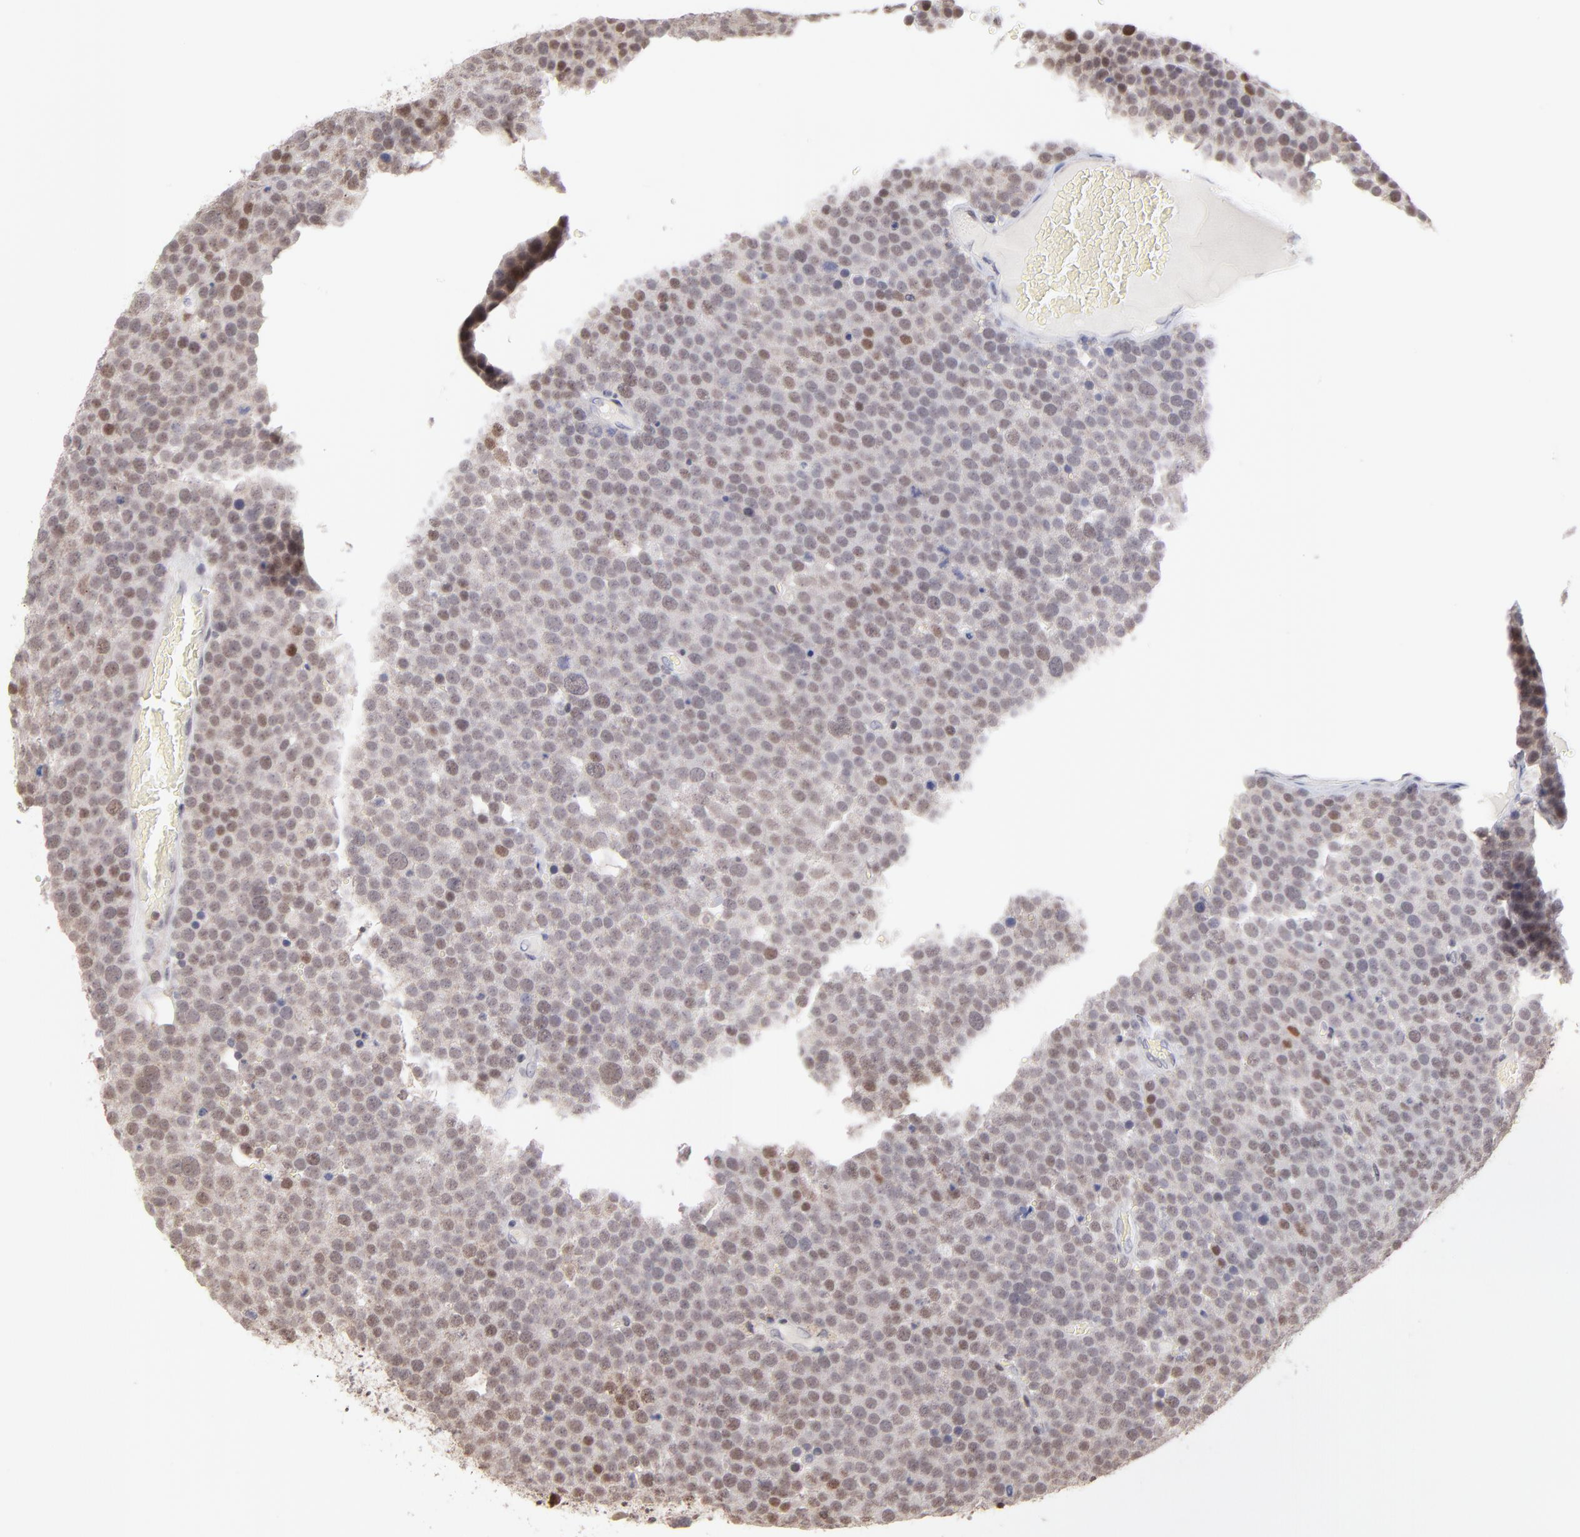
{"staining": {"intensity": "moderate", "quantity": "<25%", "location": "nuclear"}, "tissue": "testis cancer", "cell_type": "Tumor cells", "image_type": "cancer", "snomed": [{"axis": "morphology", "description": "Seminoma, NOS"}, {"axis": "topography", "description": "Testis"}], "caption": "About <25% of tumor cells in testis cancer (seminoma) demonstrate moderate nuclear protein staining as visualized by brown immunohistochemical staining.", "gene": "OAS1", "patient": {"sex": "male", "age": 71}}